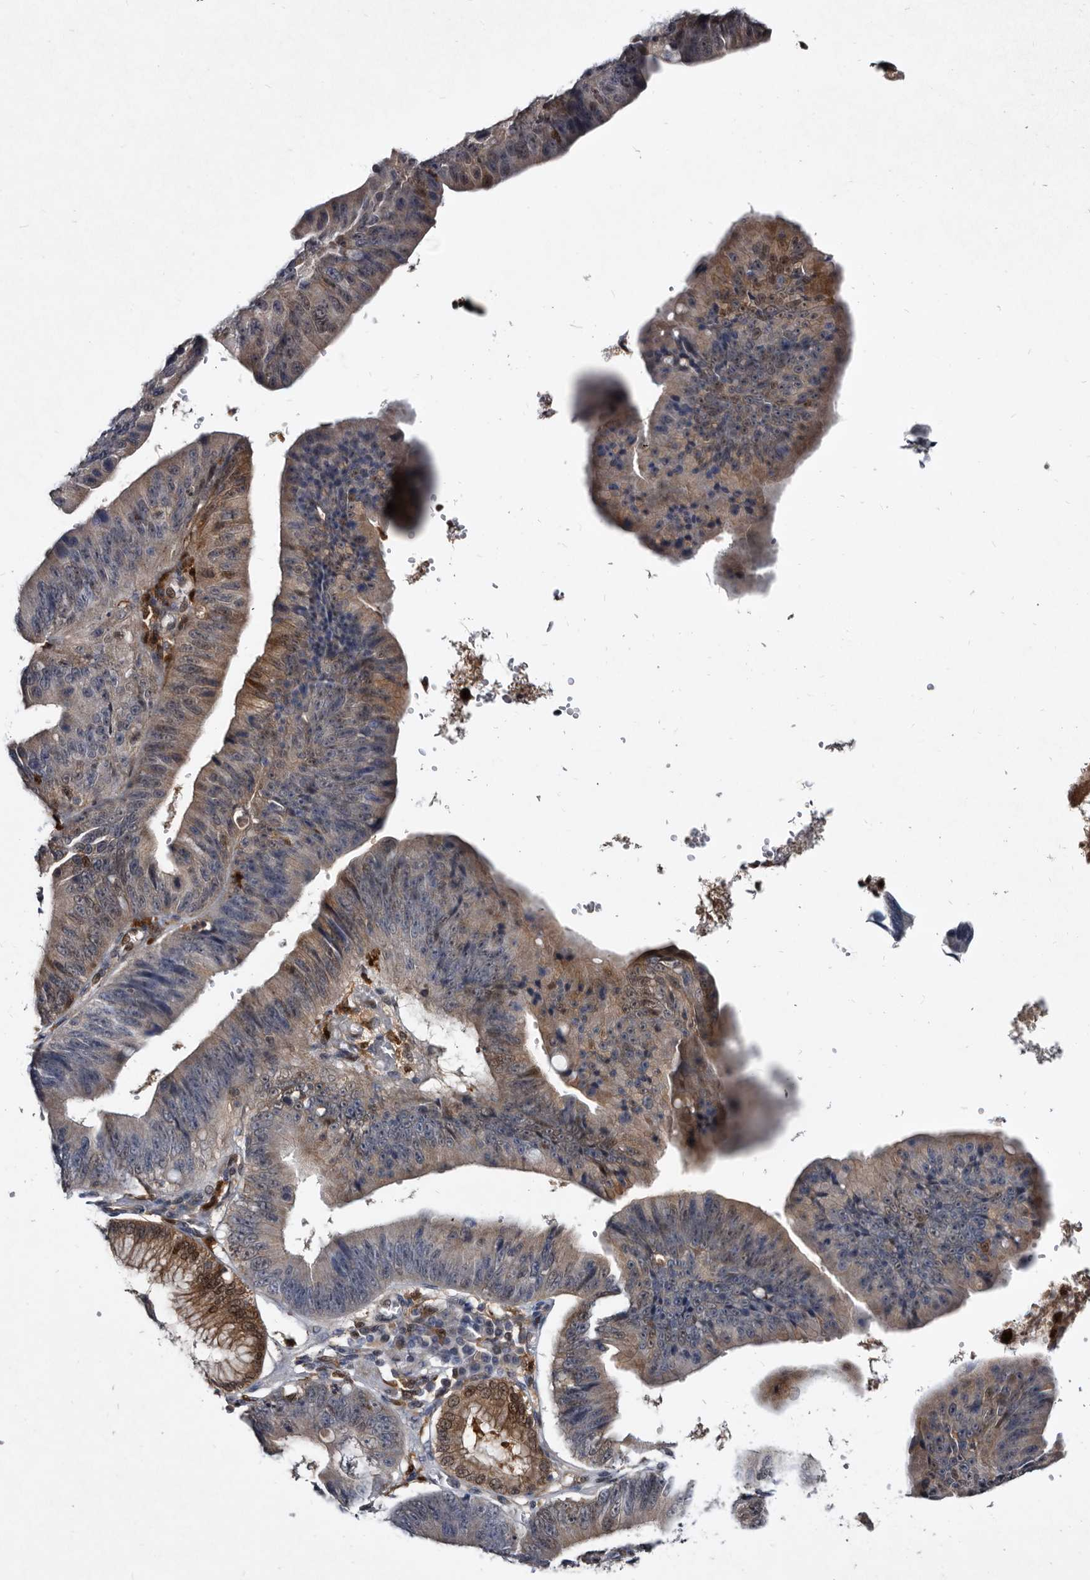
{"staining": {"intensity": "moderate", "quantity": "<25%", "location": "cytoplasmic/membranous,nuclear"}, "tissue": "stomach cancer", "cell_type": "Tumor cells", "image_type": "cancer", "snomed": [{"axis": "morphology", "description": "Adenocarcinoma, NOS"}, {"axis": "topography", "description": "Stomach"}], "caption": "The image displays a brown stain indicating the presence of a protein in the cytoplasmic/membranous and nuclear of tumor cells in stomach cancer (adenocarcinoma).", "gene": "SERPINB8", "patient": {"sex": "male", "age": 59}}